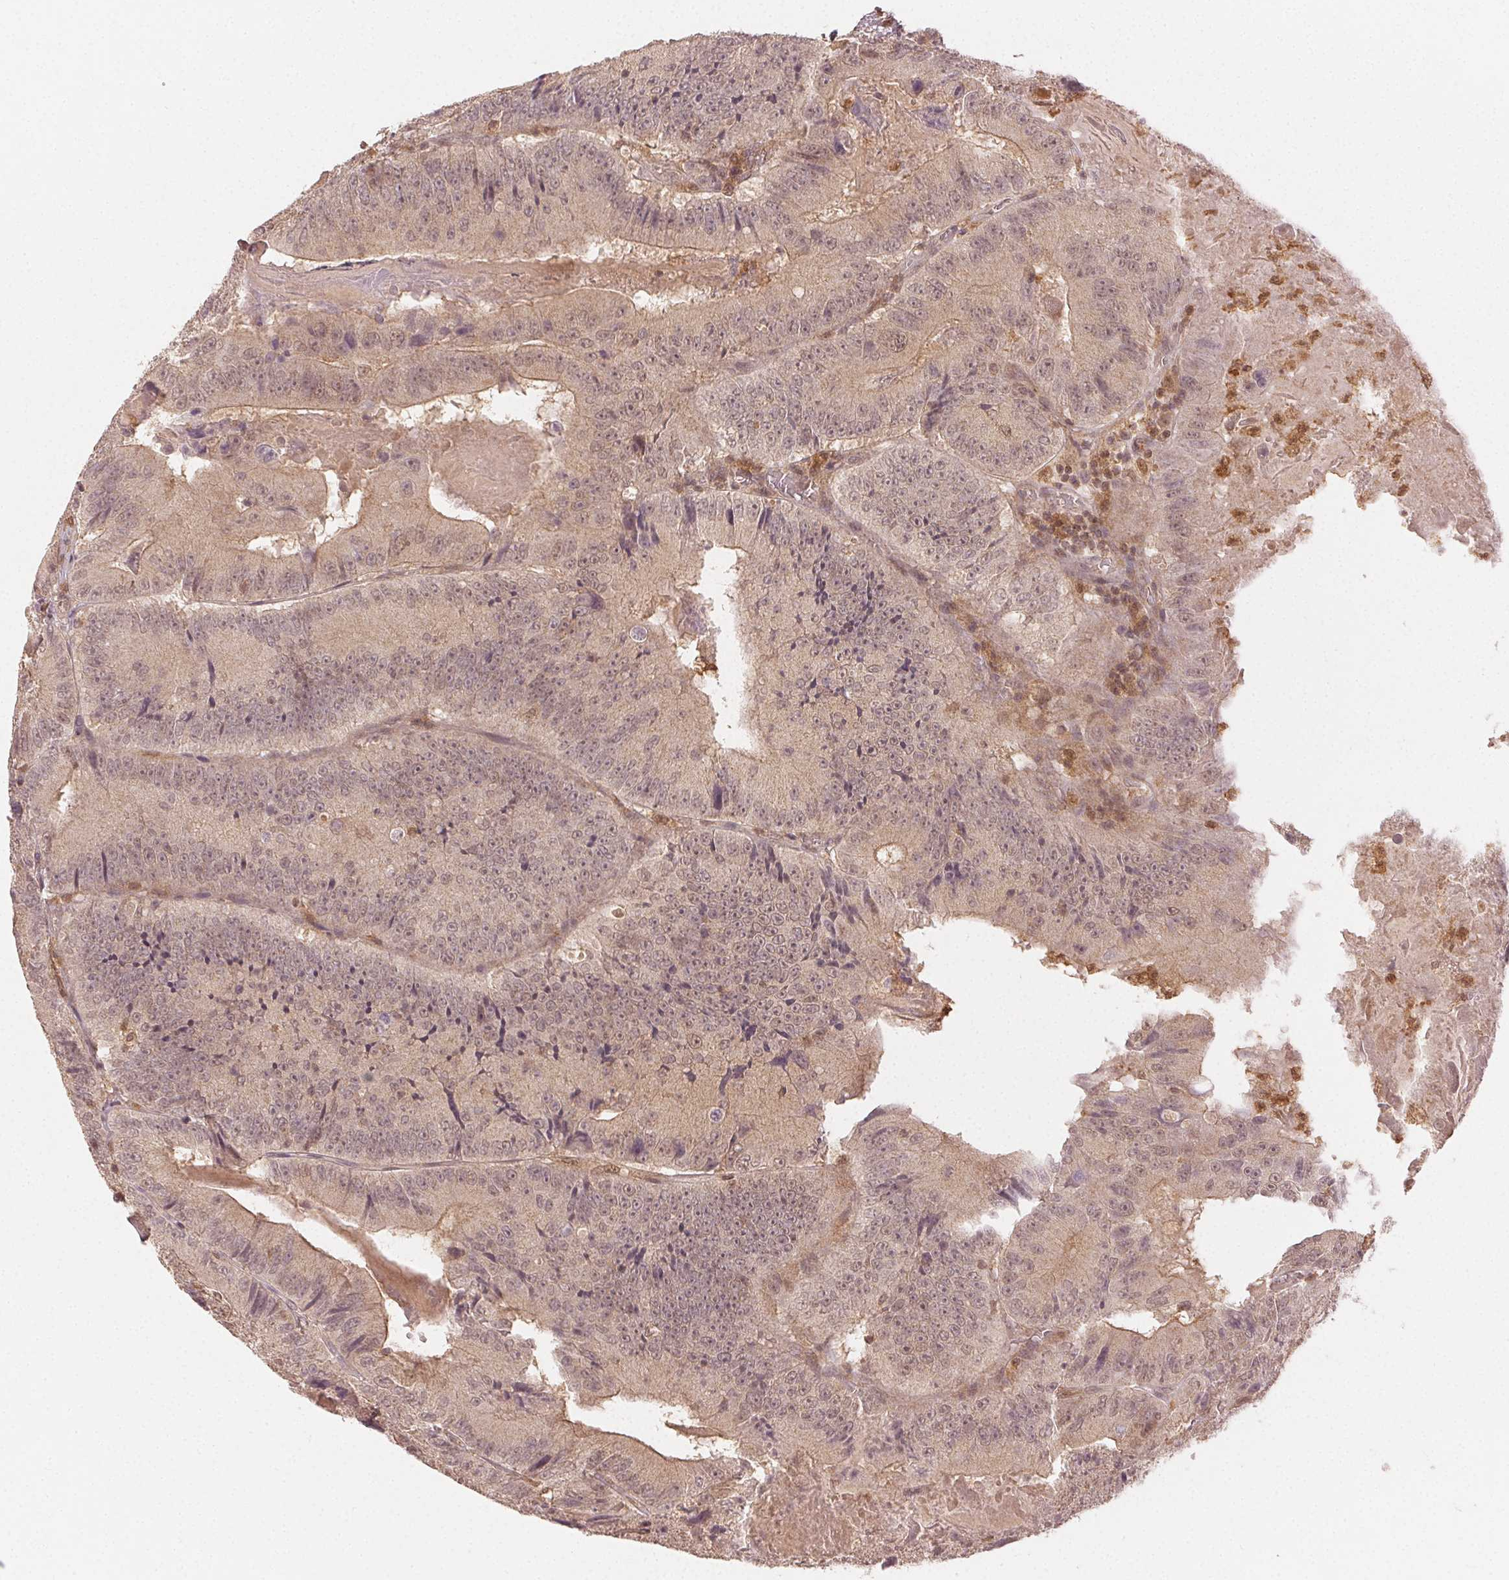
{"staining": {"intensity": "weak", "quantity": "25%-75%", "location": "cytoplasmic/membranous"}, "tissue": "colorectal cancer", "cell_type": "Tumor cells", "image_type": "cancer", "snomed": [{"axis": "morphology", "description": "Adenocarcinoma, NOS"}, {"axis": "topography", "description": "Colon"}], "caption": "IHC of human colorectal cancer shows low levels of weak cytoplasmic/membranous expression in about 25%-75% of tumor cells. (IHC, brightfield microscopy, high magnification).", "gene": "MAPK14", "patient": {"sex": "female", "age": 86}}